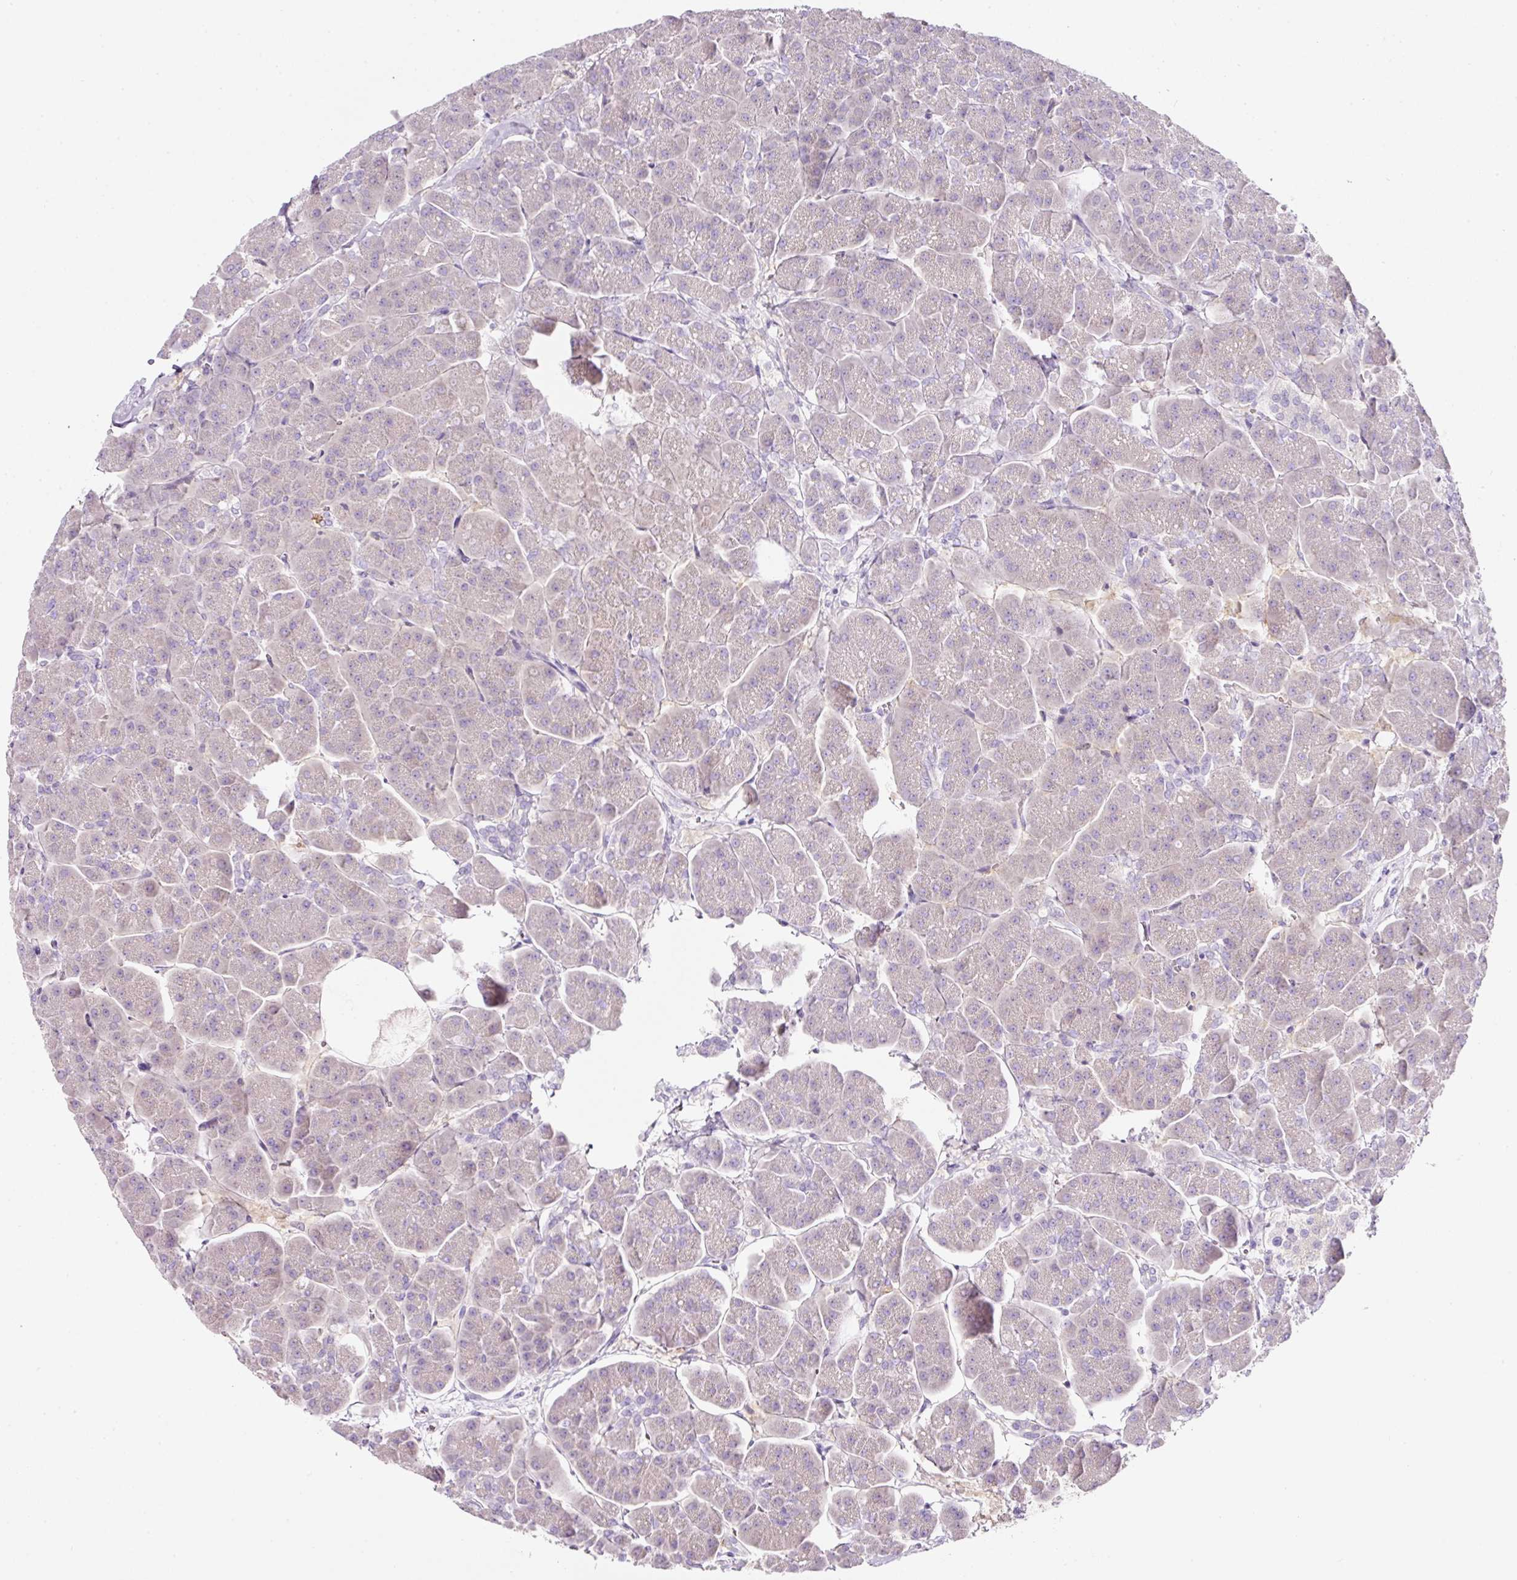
{"staining": {"intensity": "negative", "quantity": "none", "location": "none"}, "tissue": "pancreas", "cell_type": "Exocrine glandular cells", "image_type": "normal", "snomed": [{"axis": "morphology", "description": "Normal tissue, NOS"}, {"axis": "topography", "description": "Pancreas"}, {"axis": "topography", "description": "Peripheral nerve tissue"}], "caption": "High power microscopy image of an IHC histopathology image of normal pancreas, revealing no significant expression in exocrine glandular cells.", "gene": "SLC2A2", "patient": {"sex": "male", "age": 54}}